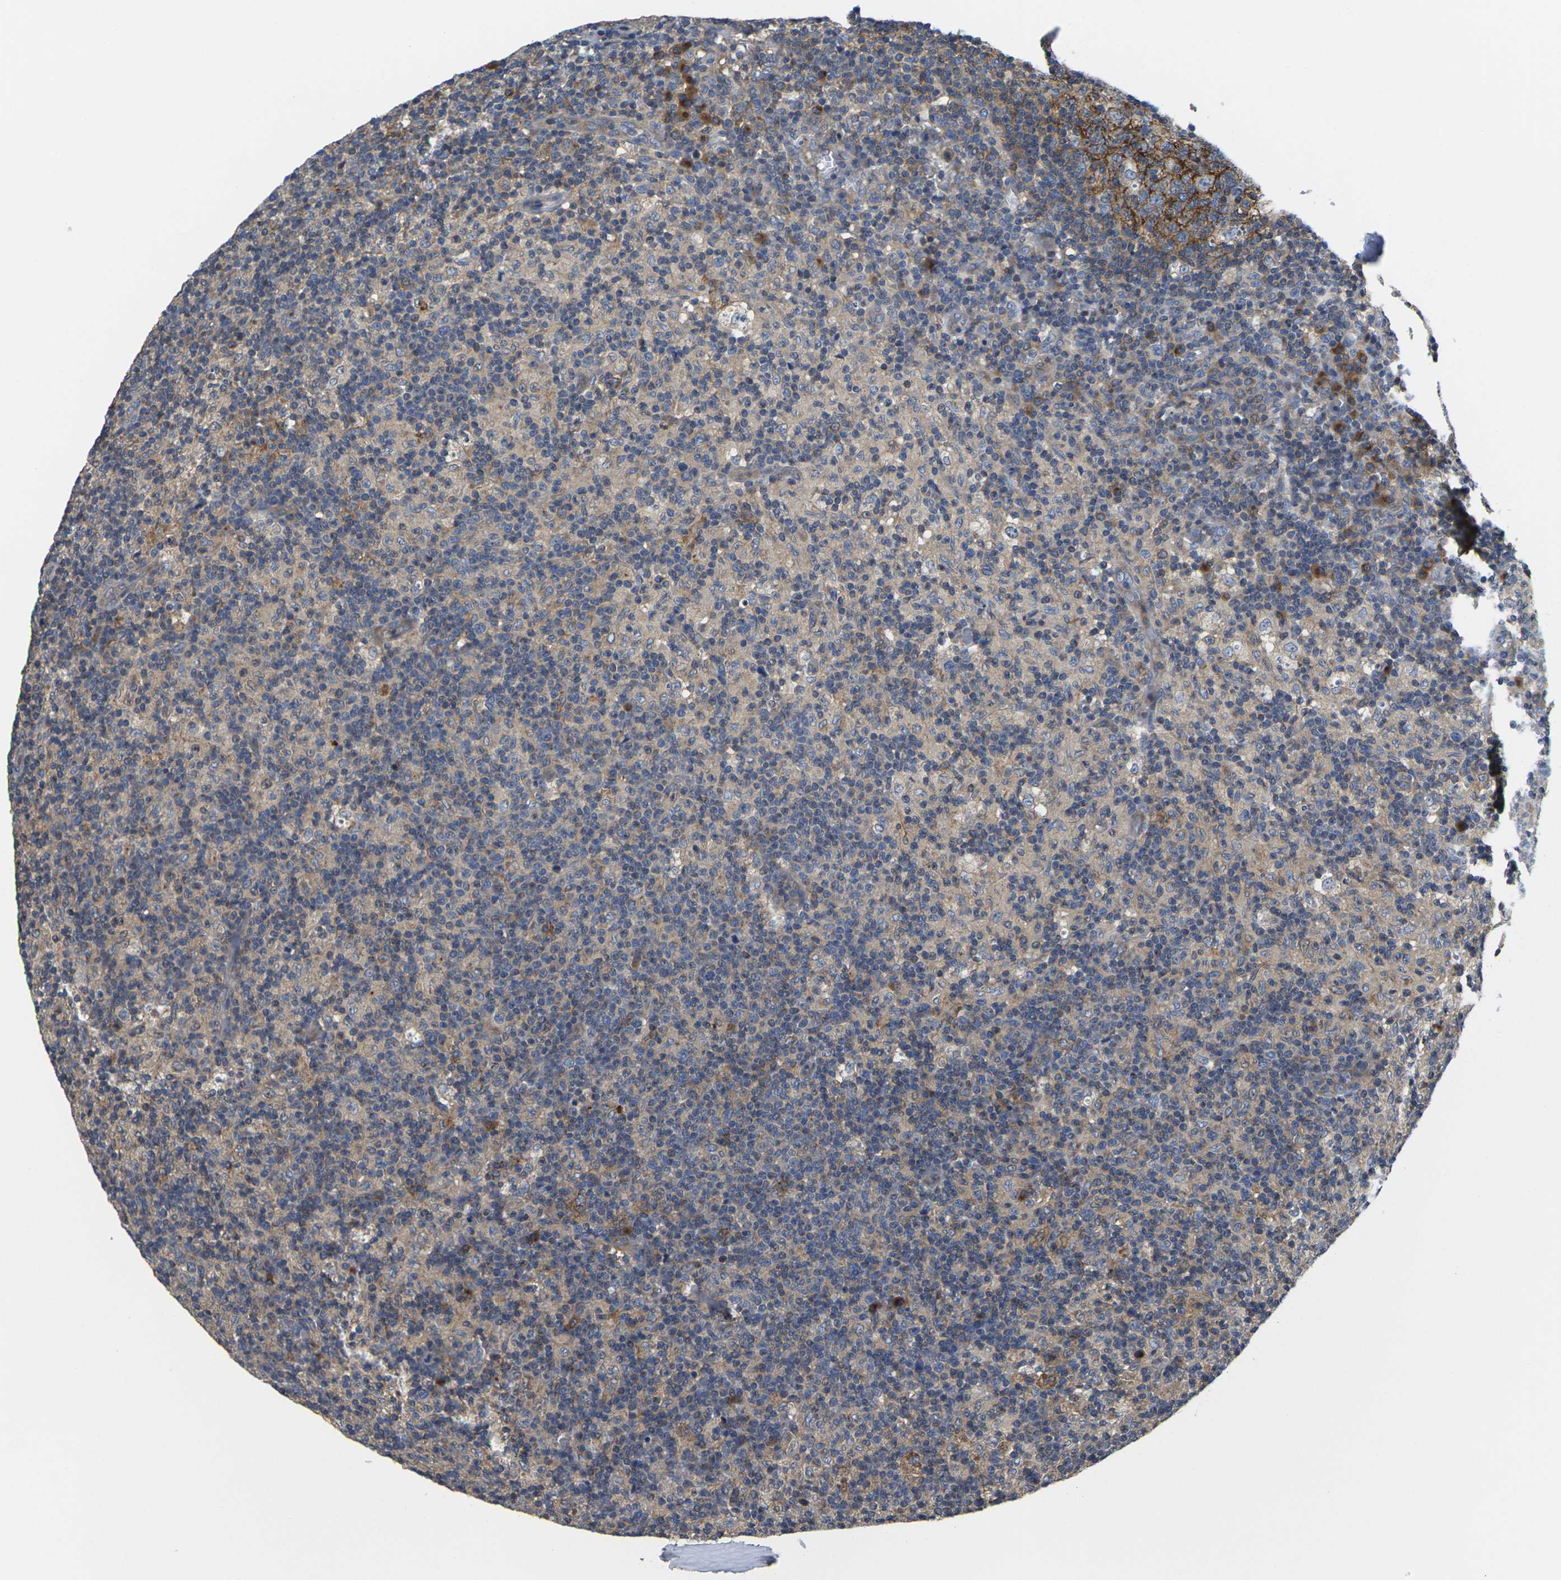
{"staining": {"intensity": "moderate", "quantity": "<25%", "location": "cytoplasmic/membranous"}, "tissue": "lymph node", "cell_type": "Germinal center cells", "image_type": "normal", "snomed": [{"axis": "morphology", "description": "Normal tissue, NOS"}, {"axis": "morphology", "description": "Inflammation, NOS"}, {"axis": "topography", "description": "Lymph node"}], "caption": "Immunohistochemical staining of benign human lymph node exhibits <25% levels of moderate cytoplasmic/membranous protein expression in approximately <25% of germinal center cells. (DAB IHC, brown staining for protein, blue staining for nuclei).", "gene": "TMCC2", "patient": {"sex": "male", "age": 55}}